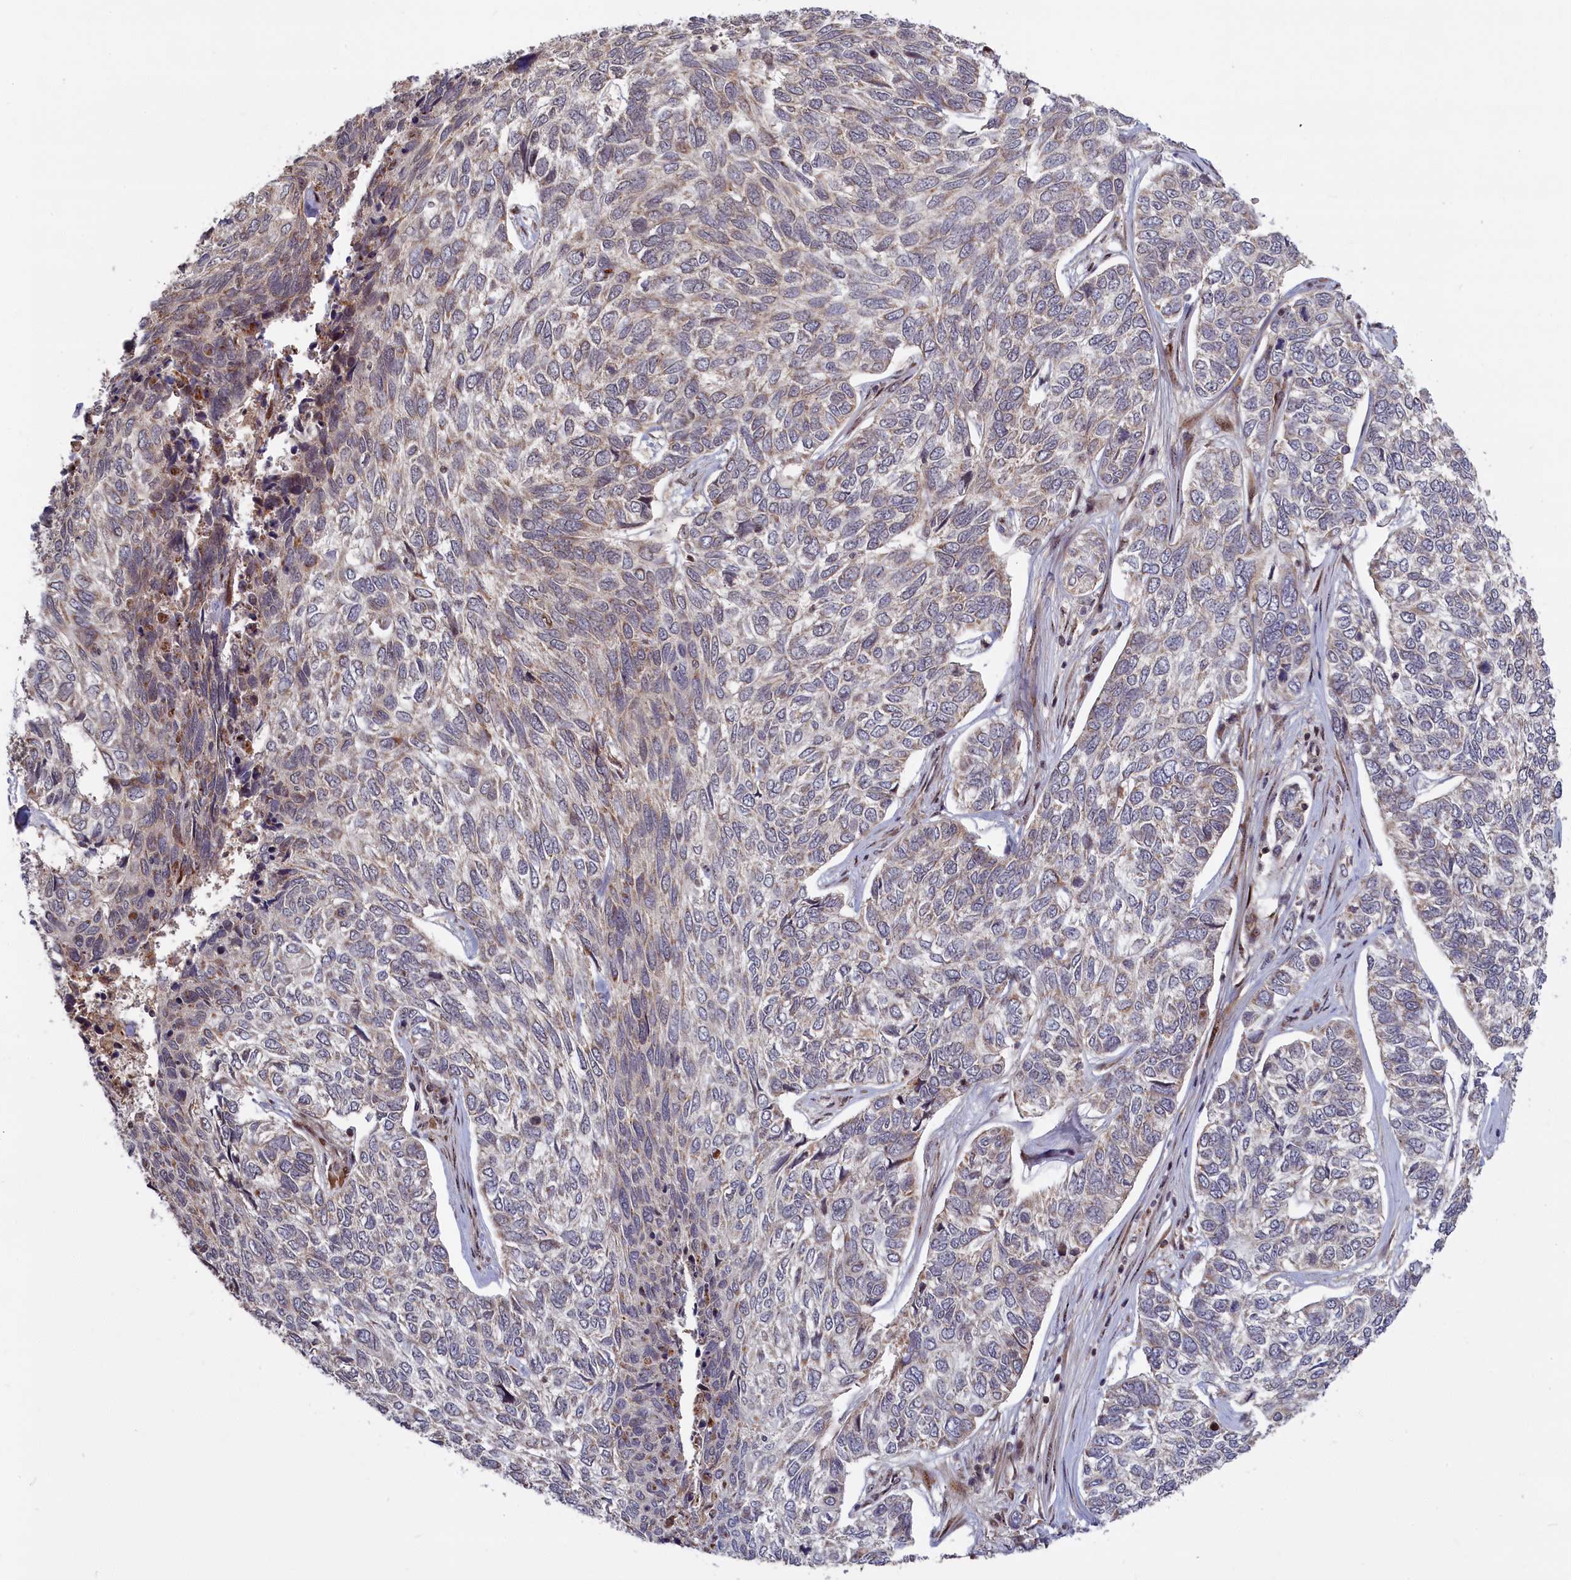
{"staining": {"intensity": "negative", "quantity": "none", "location": "none"}, "tissue": "skin cancer", "cell_type": "Tumor cells", "image_type": "cancer", "snomed": [{"axis": "morphology", "description": "Basal cell carcinoma"}, {"axis": "topography", "description": "Skin"}], "caption": "A photomicrograph of skin basal cell carcinoma stained for a protein demonstrates no brown staining in tumor cells.", "gene": "PLA2G10", "patient": {"sex": "female", "age": 65}}